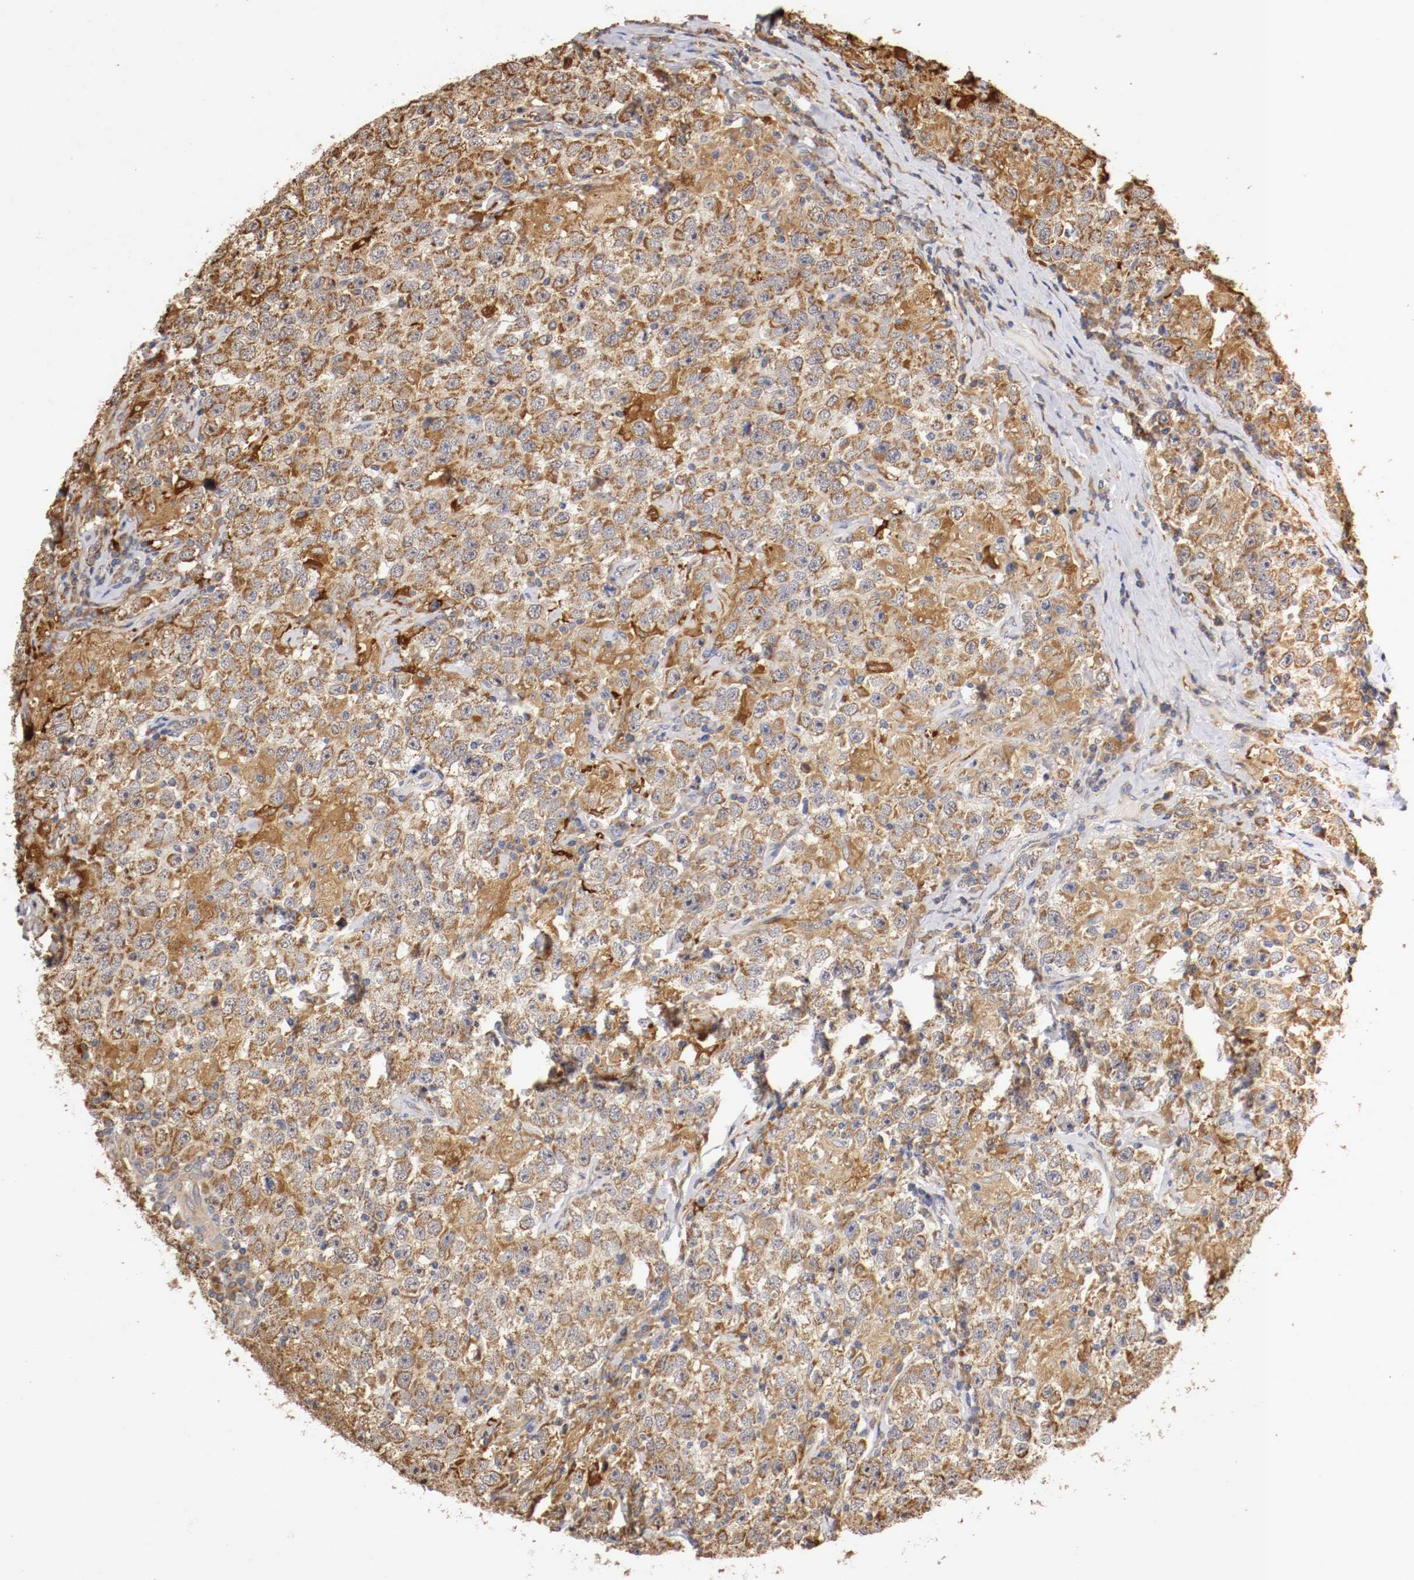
{"staining": {"intensity": "moderate", "quantity": ">75%", "location": "cytoplasmic/membranous"}, "tissue": "testis cancer", "cell_type": "Tumor cells", "image_type": "cancer", "snomed": [{"axis": "morphology", "description": "Seminoma, NOS"}, {"axis": "topography", "description": "Testis"}], "caption": "This photomicrograph demonstrates IHC staining of human seminoma (testis), with medium moderate cytoplasmic/membranous staining in approximately >75% of tumor cells.", "gene": "VEZT", "patient": {"sex": "male", "age": 41}}